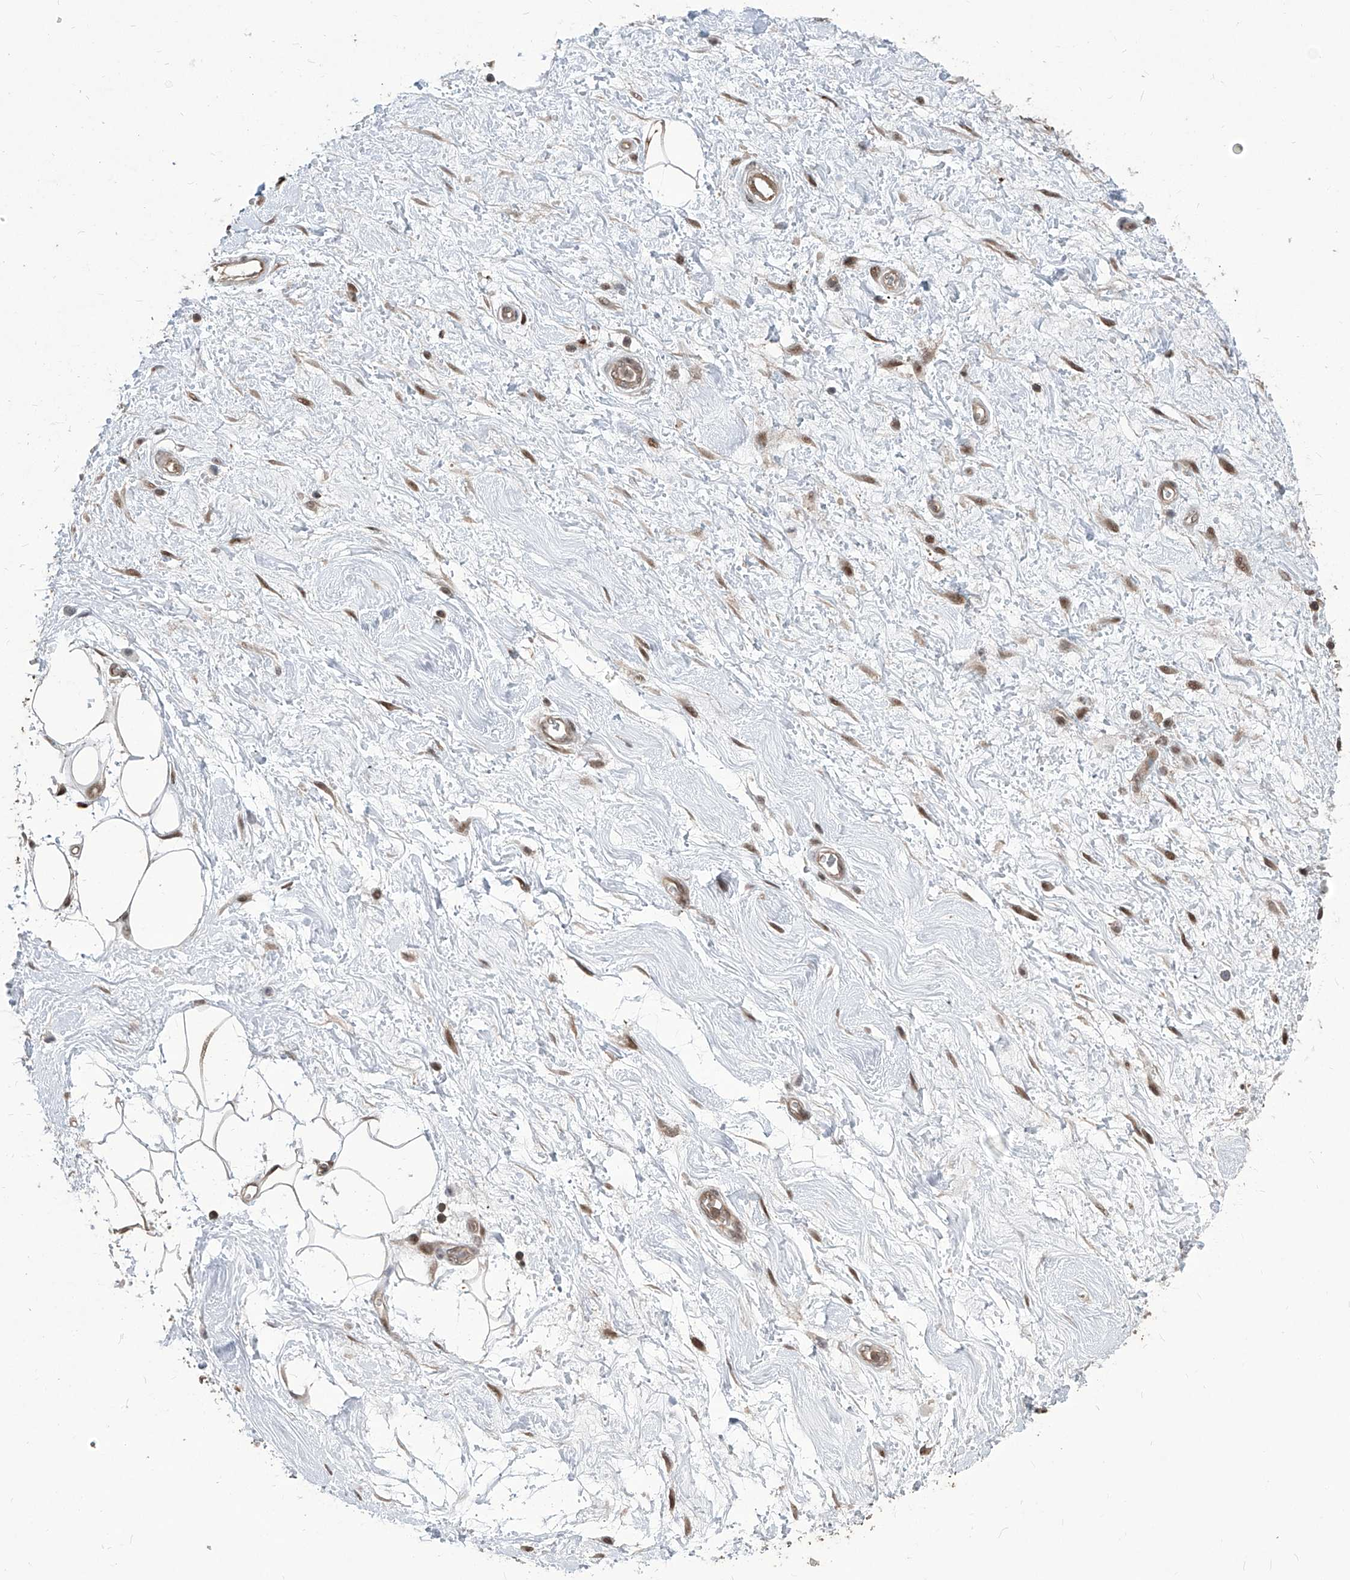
{"staining": {"intensity": "weak", "quantity": ">75%", "location": "cytoplasmic/membranous"}, "tissue": "adipose tissue", "cell_type": "Adipocytes", "image_type": "normal", "snomed": [{"axis": "morphology", "description": "Normal tissue, NOS"}, {"axis": "morphology", "description": "Adenocarcinoma, NOS"}, {"axis": "topography", "description": "Pancreas"}, {"axis": "topography", "description": "Peripheral nerve tissue"}], "caption": "Immunohistochemical staining of unremarkable human adipose tissue exhibits low levels of weak cytoplasmic/membranous staining in about >75% of adipocytes. (Brightfield microscopy of DAB IHC at high magnification).", "gene": "PSMB1", "patient": {"sex": "male", "age": 59}}